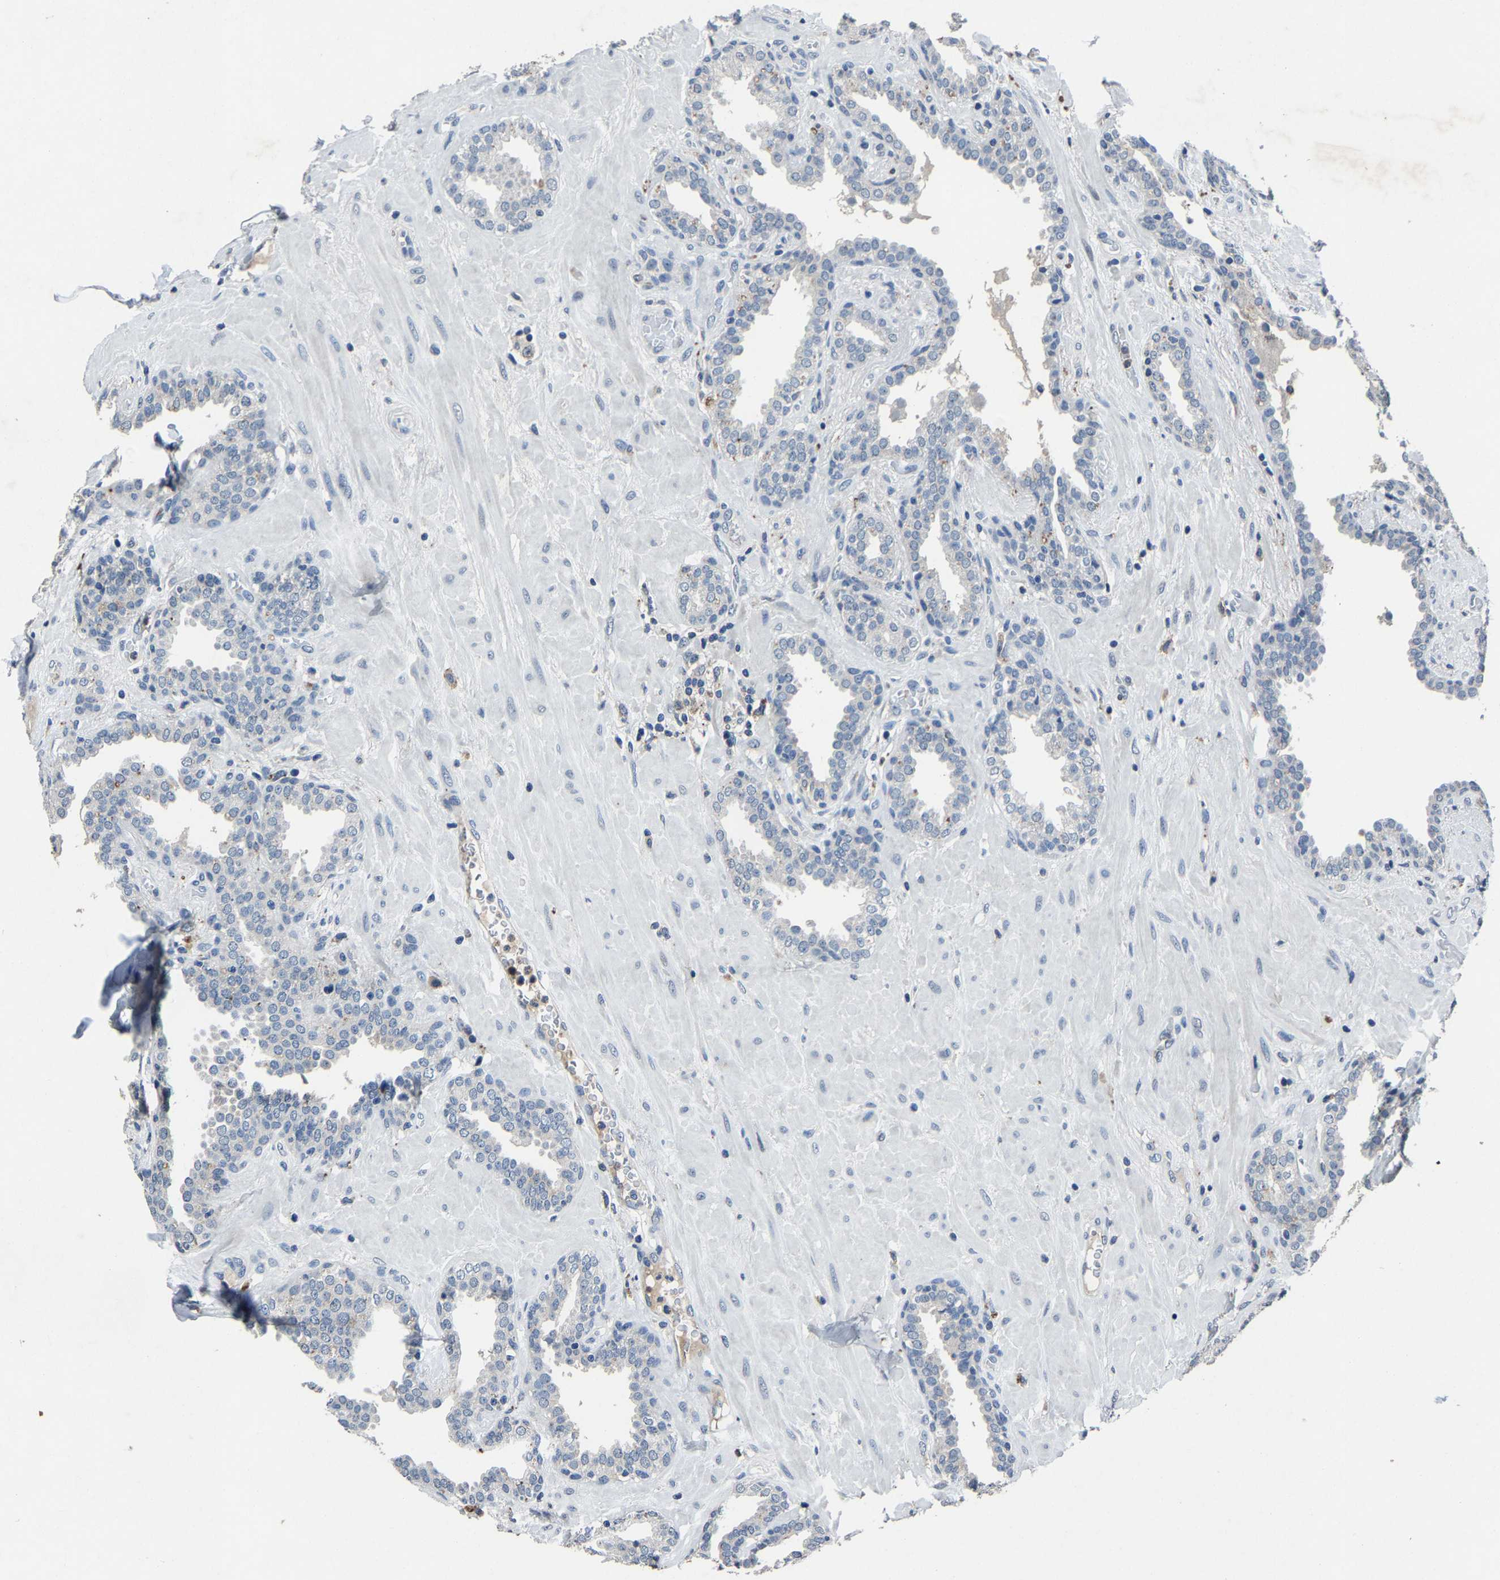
{"staining": {"intensity": "negative", "quantity": "none", "location": "none"}, "tissue": "prostate", "cell_type": "Glandular cells", "image_type": "normal", "snomed": [{"axis": "morphology", "description": "Normal tissue, NOS"}, {"axis": "topography", "description": "Prostate"}], "caption": "Immunohistochemistry (IHC) micrograph of unremarkable prostate: human prostate stained with DAB (3,3'-diaminobenzidine) displays no significant protein positivity in glandular cells. (DAB (3,3'-diaminobenzidine) immunohistochemistry (IHC) with hematoxylin counter stain).", "gene": "PCNX2", "patient": {"sex": "male", "age": 51}}